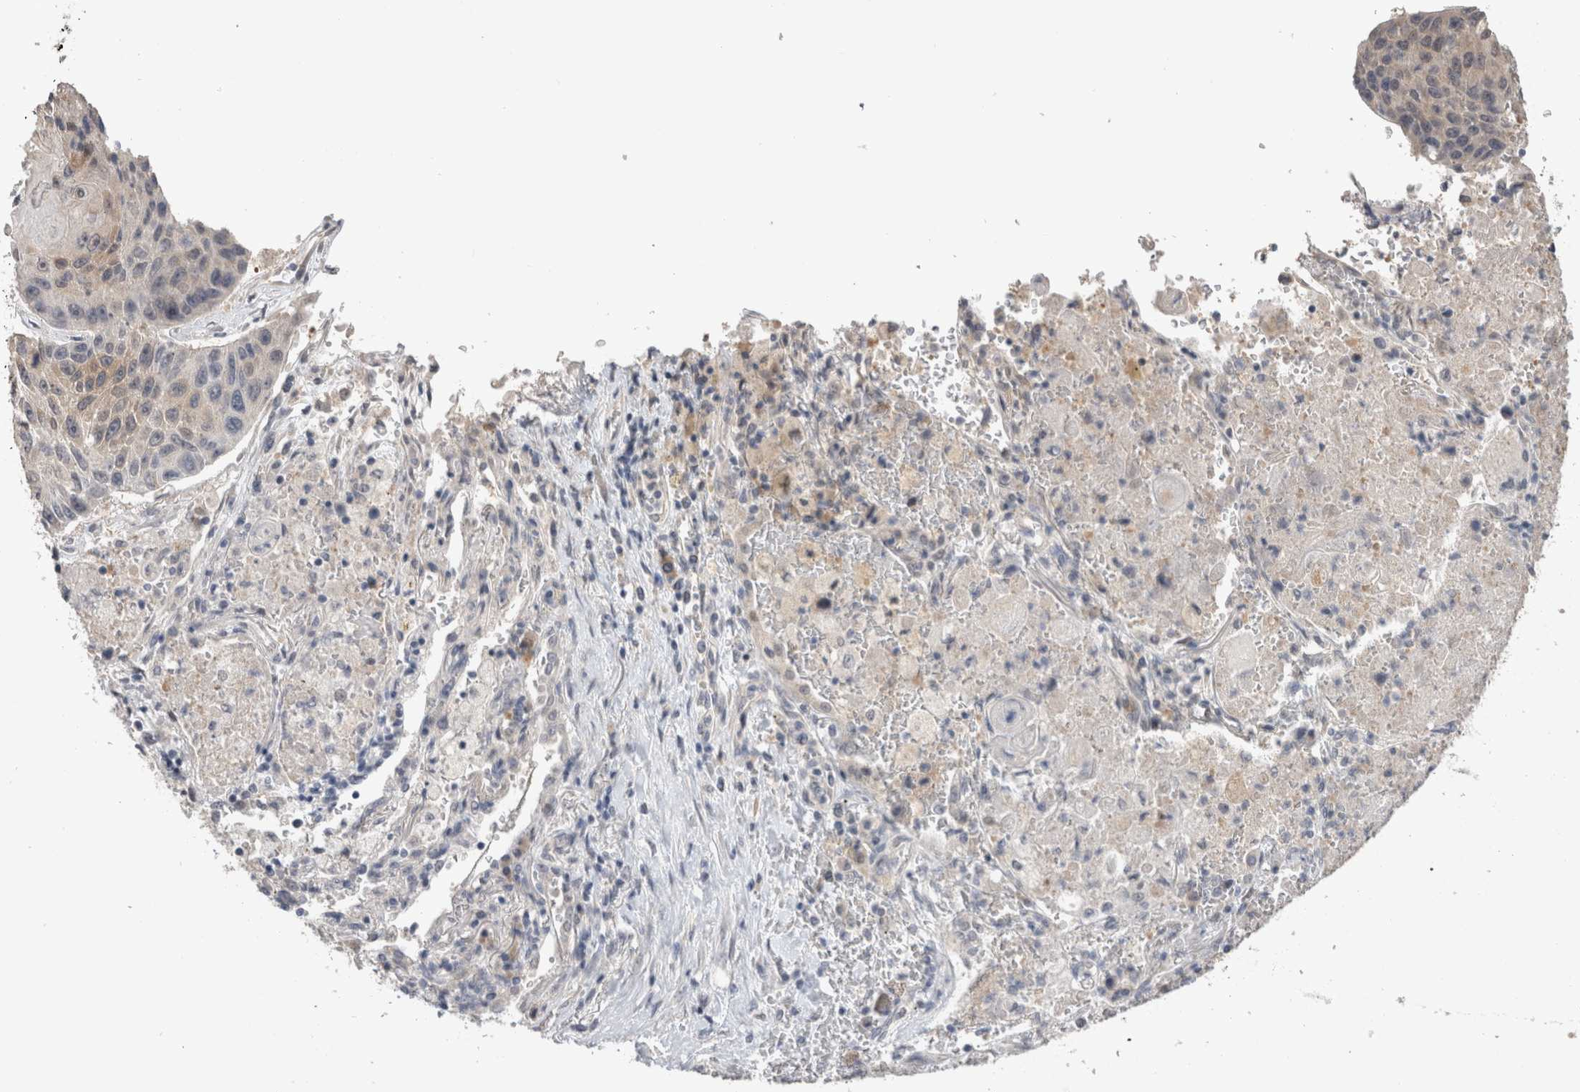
{"staining": {"intensity": "negative", "quantity": "none", "location": "none"}, "tissue": "lung cancer", "cell_type": "Tumor cells", "image_type": "cancer", "snomed": [{"axis": "morphology", "description": "Squamous cell carcinoma, NOS"}, {"axis": "topography", "description": "Lung"}], "caption": "A micrograph of lung cancer stained for a protein exhibits no brown staining in tumor cells.", "gene": "CRYBG1", "patient": {"sex": "male", "age": 61}}